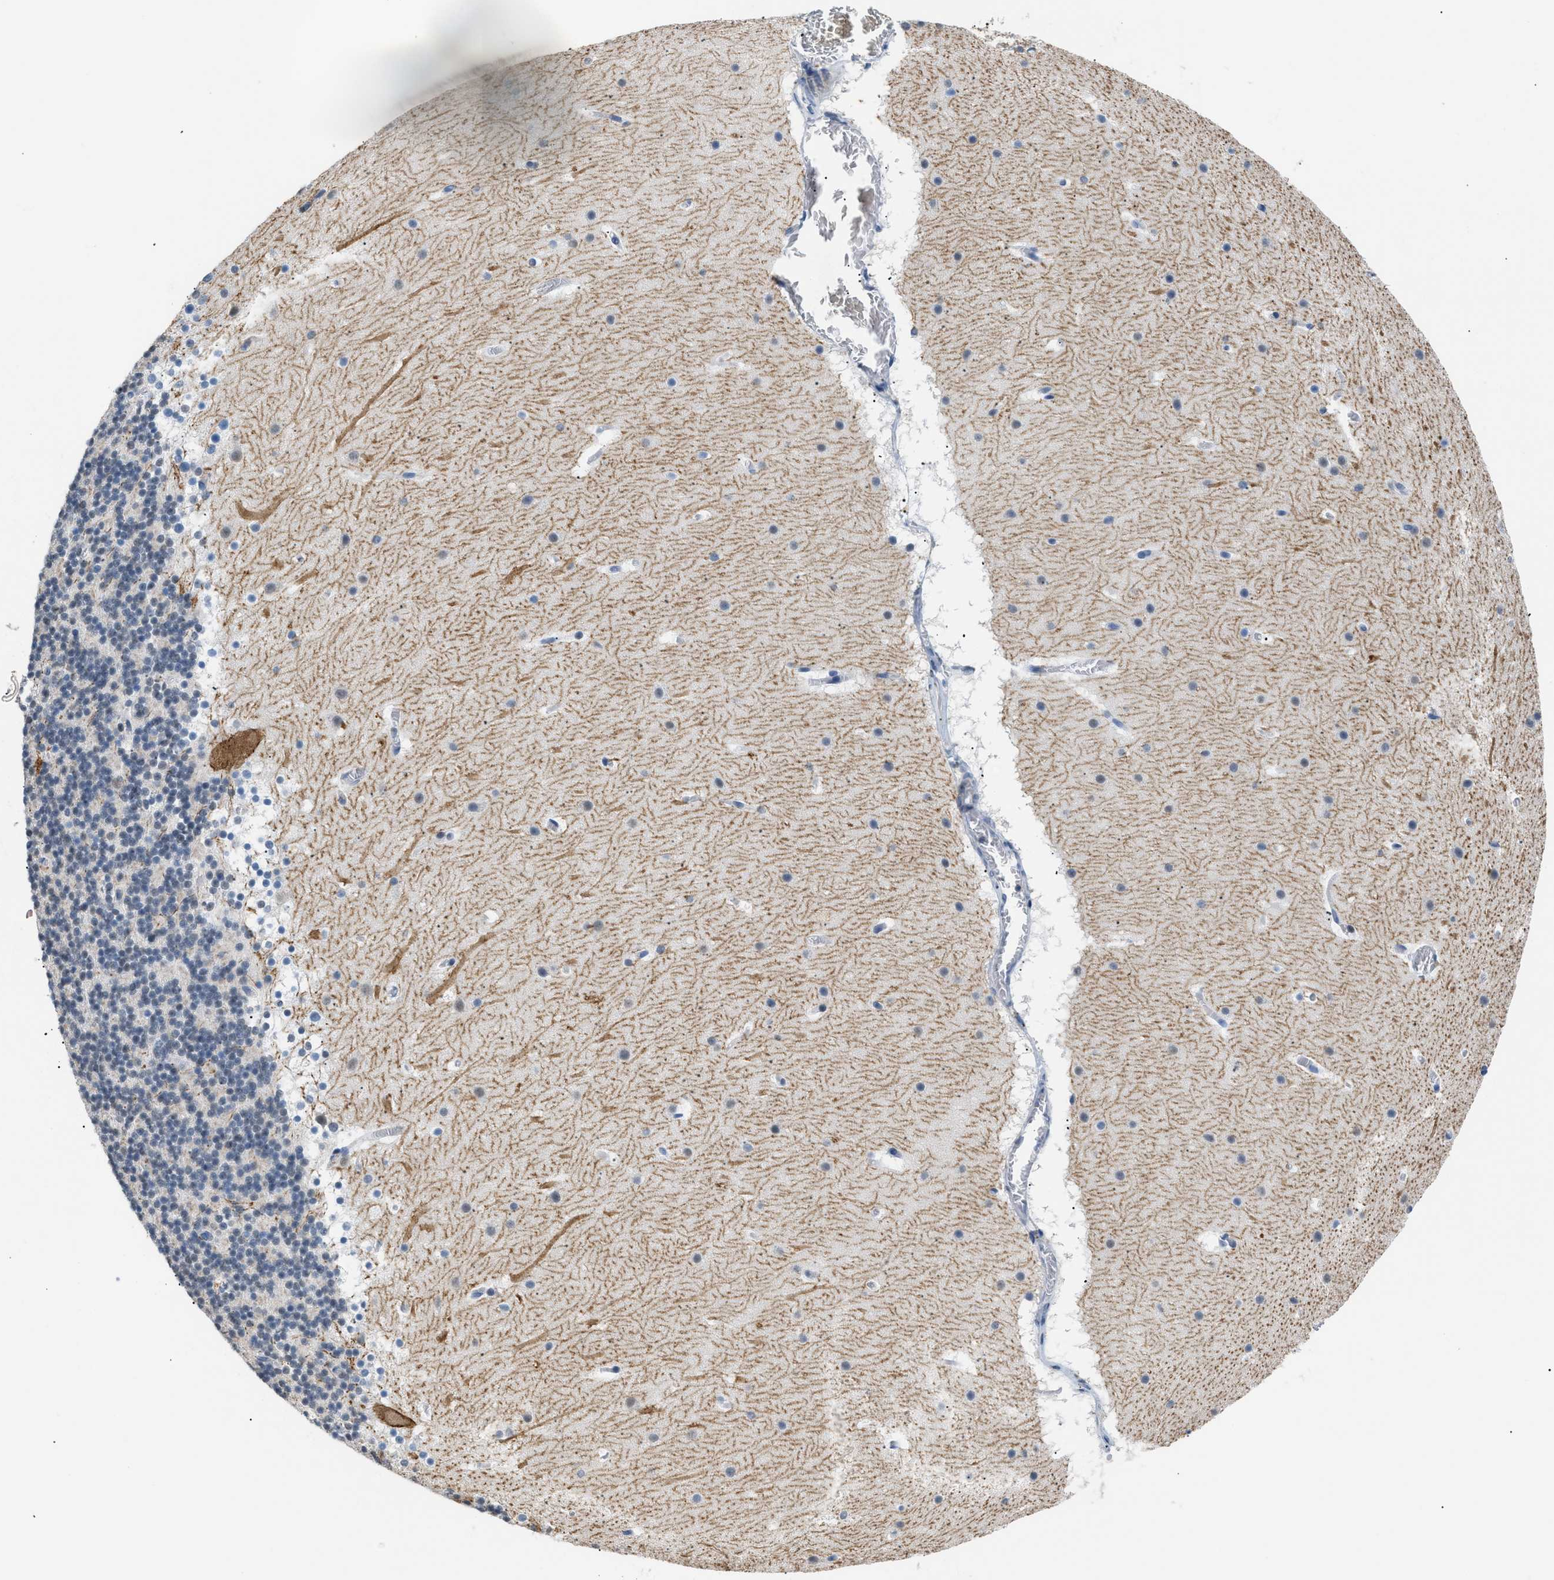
{"staining": {"intensity": "negative", "quantity": "none", "location": "none"}, "tissue": "cerebellum", "cell_type": "Cells in granular layer", "image_type": "normal", "snomed": [{"axis": "morphology", "description": "Normal tissue, NOS"}, {"axis": "topography", "description": "Cerebellum"}], "caption": "This is an immunohistochemistry (IHC) histopathology image of benign human cerebellum. There is no staining in cells in granular layer.", "gene": "KCNC3", "patient": {"sex": "male", "age": 45}}